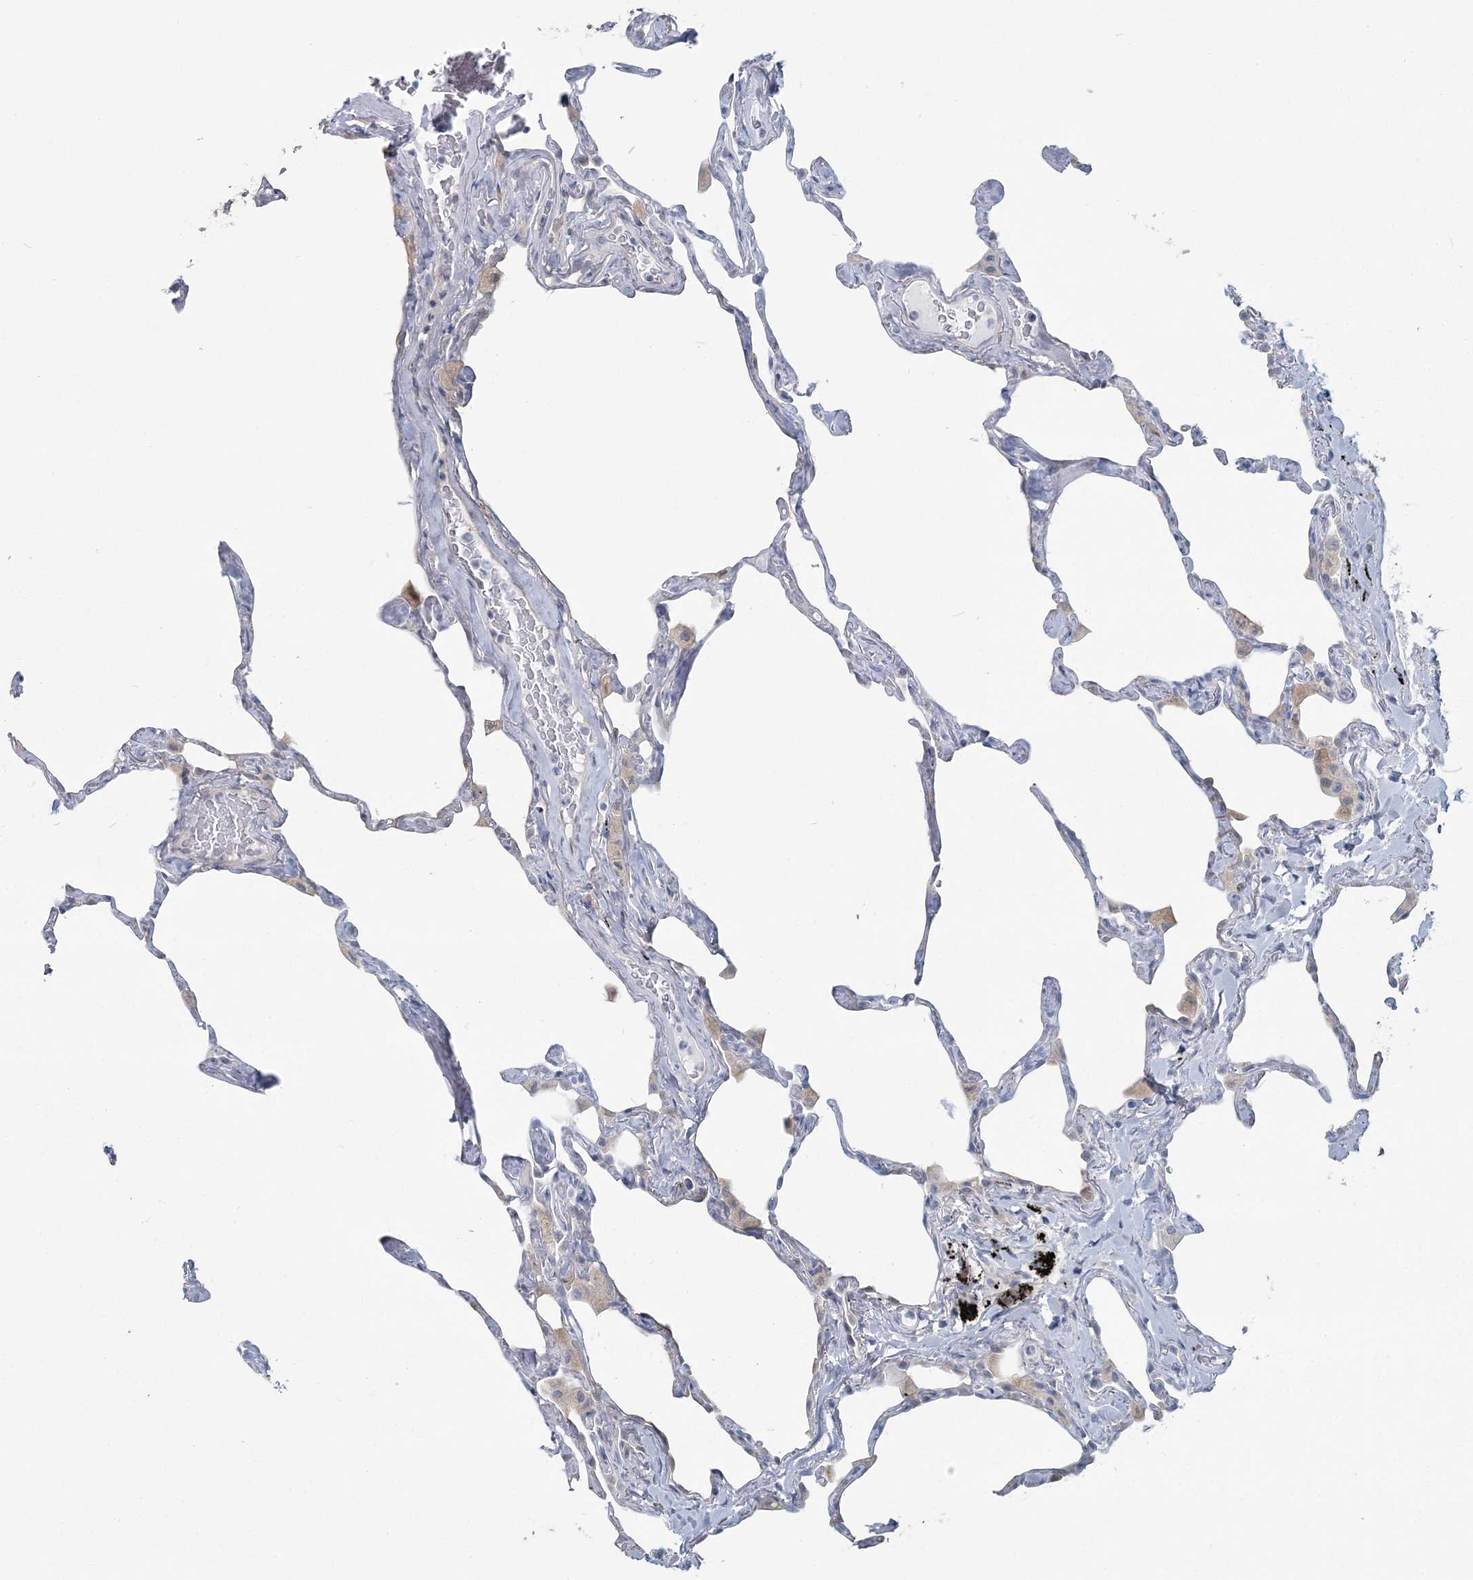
{"staining": {"intensity": "negative", "quantity": "none", "location": "none"}, "tissue": "lung", "cell_type": "Alveolar cells", "image_type": "normal", "snomed": [{"axis": "morphology", "description": "Normal tissue, NOS"}, {"axis": "topography", "description": "Lung"}], "caption": "Lung stained for a protein using IHC exhibits no staining alveolar cells.", "gene": "CMBL", "patient": {"sex": "male", "age": 65}}